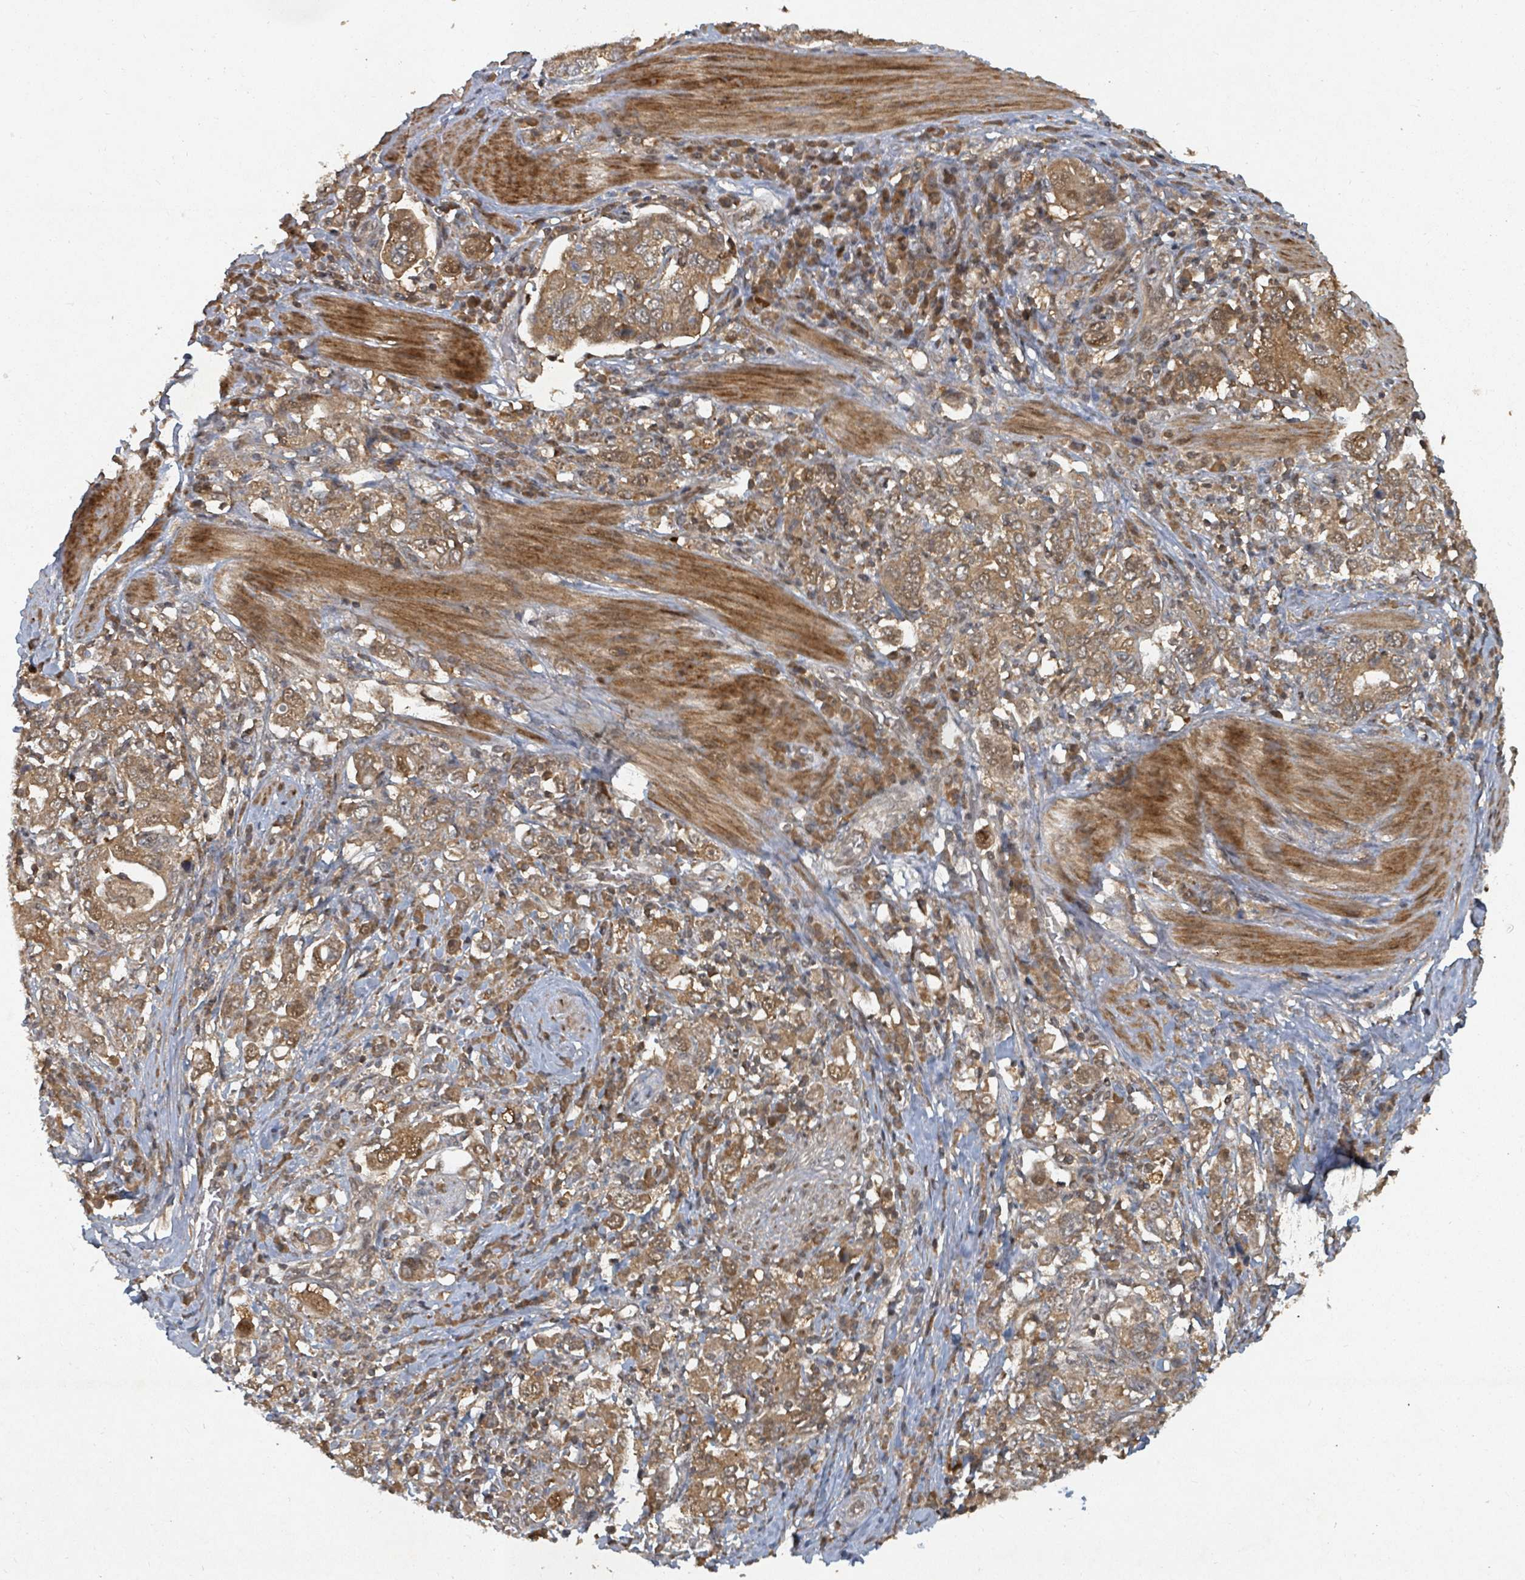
{"staining": {"intensity": "moderate", "quantity": ">75%", "location": "cytoplasmic/membranous,nuclear"}, "tissue": "stomach cancer", "cell_type": "Tumor cells", "image_type": "cancer", "snomed": [{"axis": "morphology", "description": "Adenocarcinoma, NOS"}, {"axis": "topography", "description": "Stomach, upper"}, {"axis": "topography", "description": "Stomach"}], "caption": "Immunohistochemistry (IHC) image of human stomach adenocarcinoma stained for a protein (brown), which demonstrates medium levels of moderate cytoplasmic/membranous and nuclear expression in approximately >75% of tumor cells.", "gene": "KDM4E", "patient": {"sex": "male", "age": 62}}